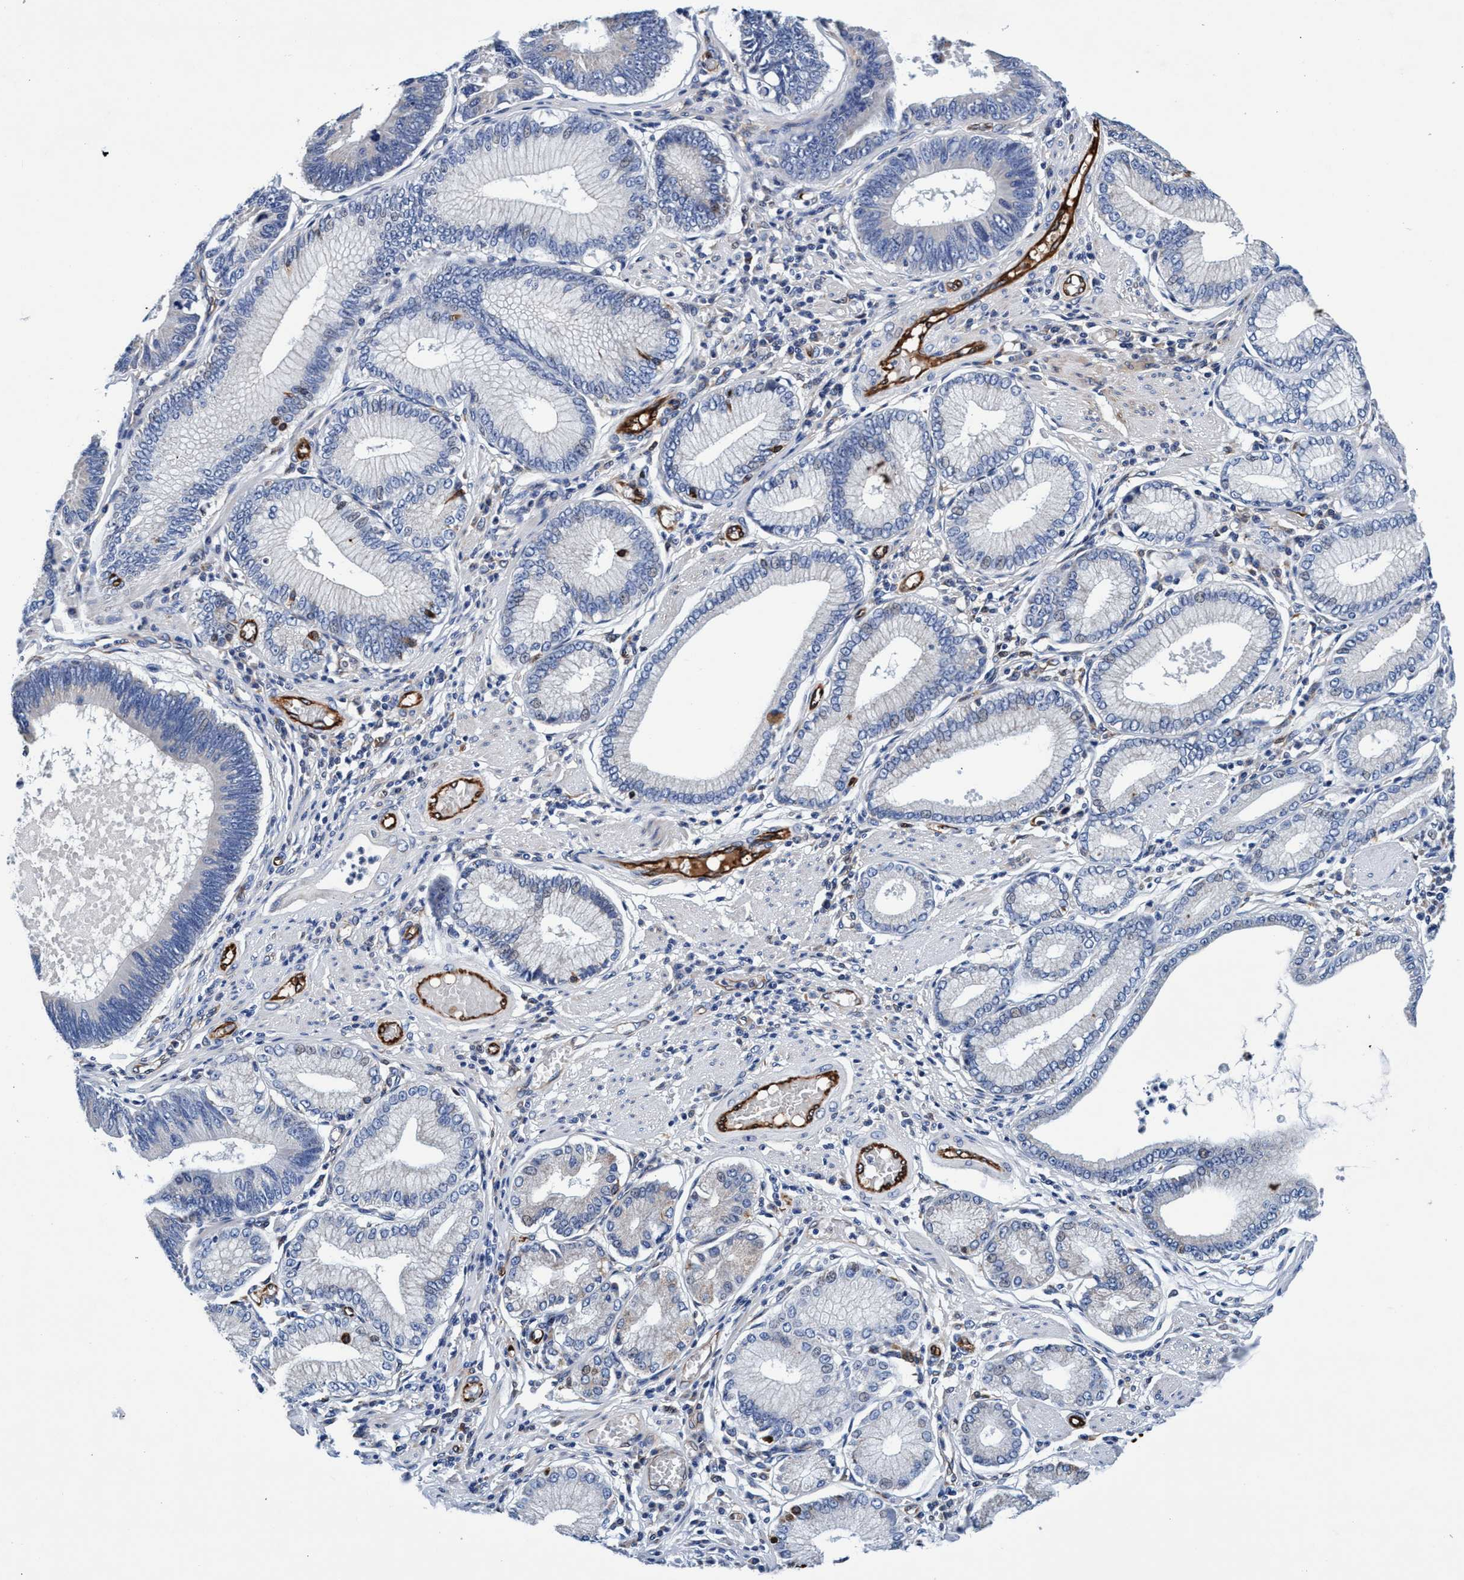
{"staining": {"intensity": "negative", "quantity": "none", "location": "none"}, "tissue": "stomach cancer", "cell_type": "Tumor cells", "image_type": "cancer", "snomed": [{"axis": "morphology", "description": "Adenocarcinoma, NOS"}, {"axis": "topography", "description": "Stomach"}], "caption": "The IHC micrograph has no significant expression in tumor cells of stomach cancer (adenocarcinoma) tissue. (DAB (3,3'-diaminobenzidine) immunohistochemistry with hematoxylin counter stain).", "gene": "UBALD2", "patient": {"sex": "male", "age": 59}}